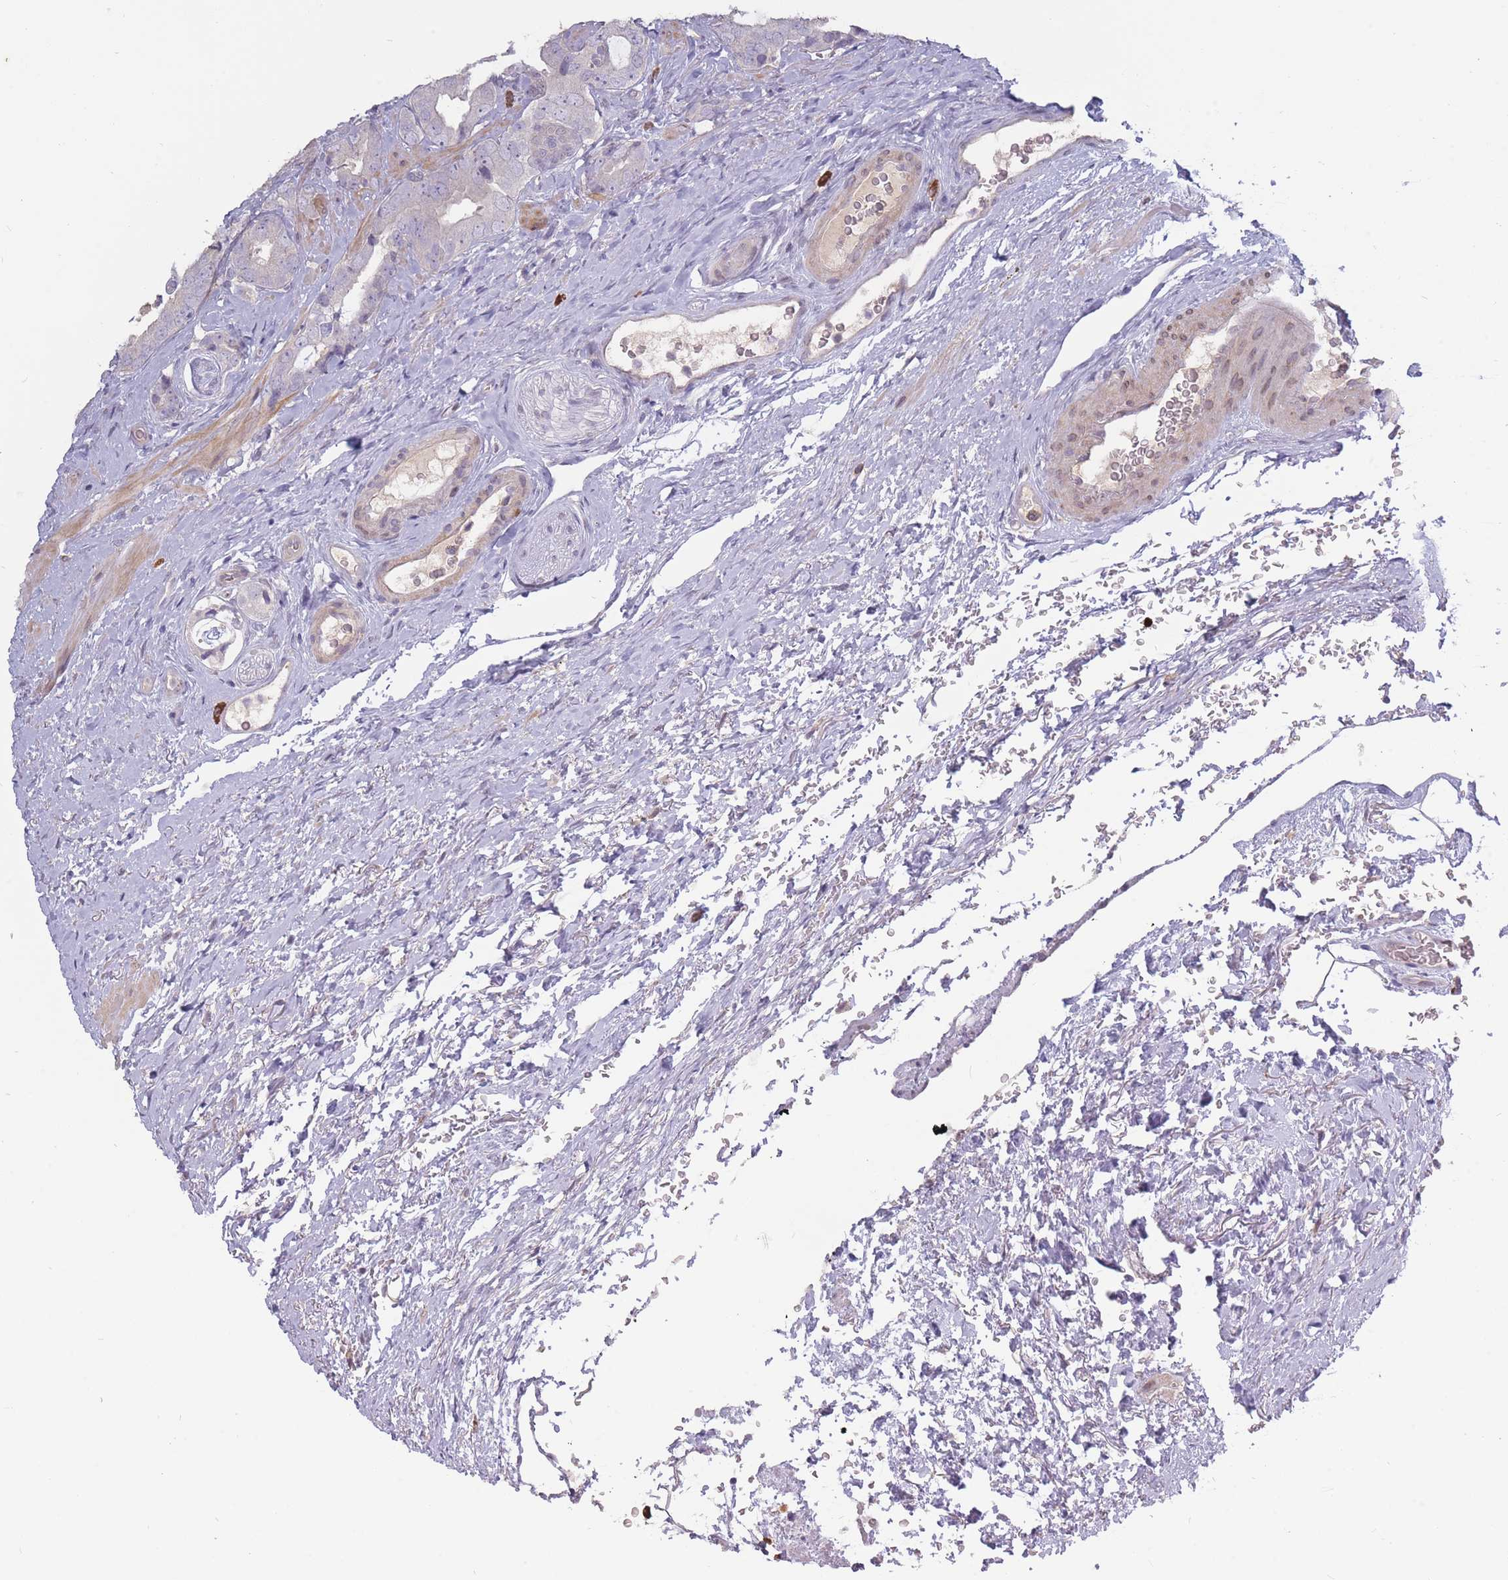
{"staining": {"intensity": "negative", "quantity": "none", "location": "none"}, "tissue": "prostate cancer", "cell_type": "Tumor cells", "image_type": "cancer", "snomed": [{"axis": "morphology", "description": "Adenocarcinoma, High grade"}, {"axis": "topography", "description": "Prostate"}], "caption": "This is an immunohistochemistry micrograph of human prostate high-grade adenocarcinoma. There is no expression in tumor cells.", "gene": "TET3", "patient": {"sex": "male", "age": 71}}